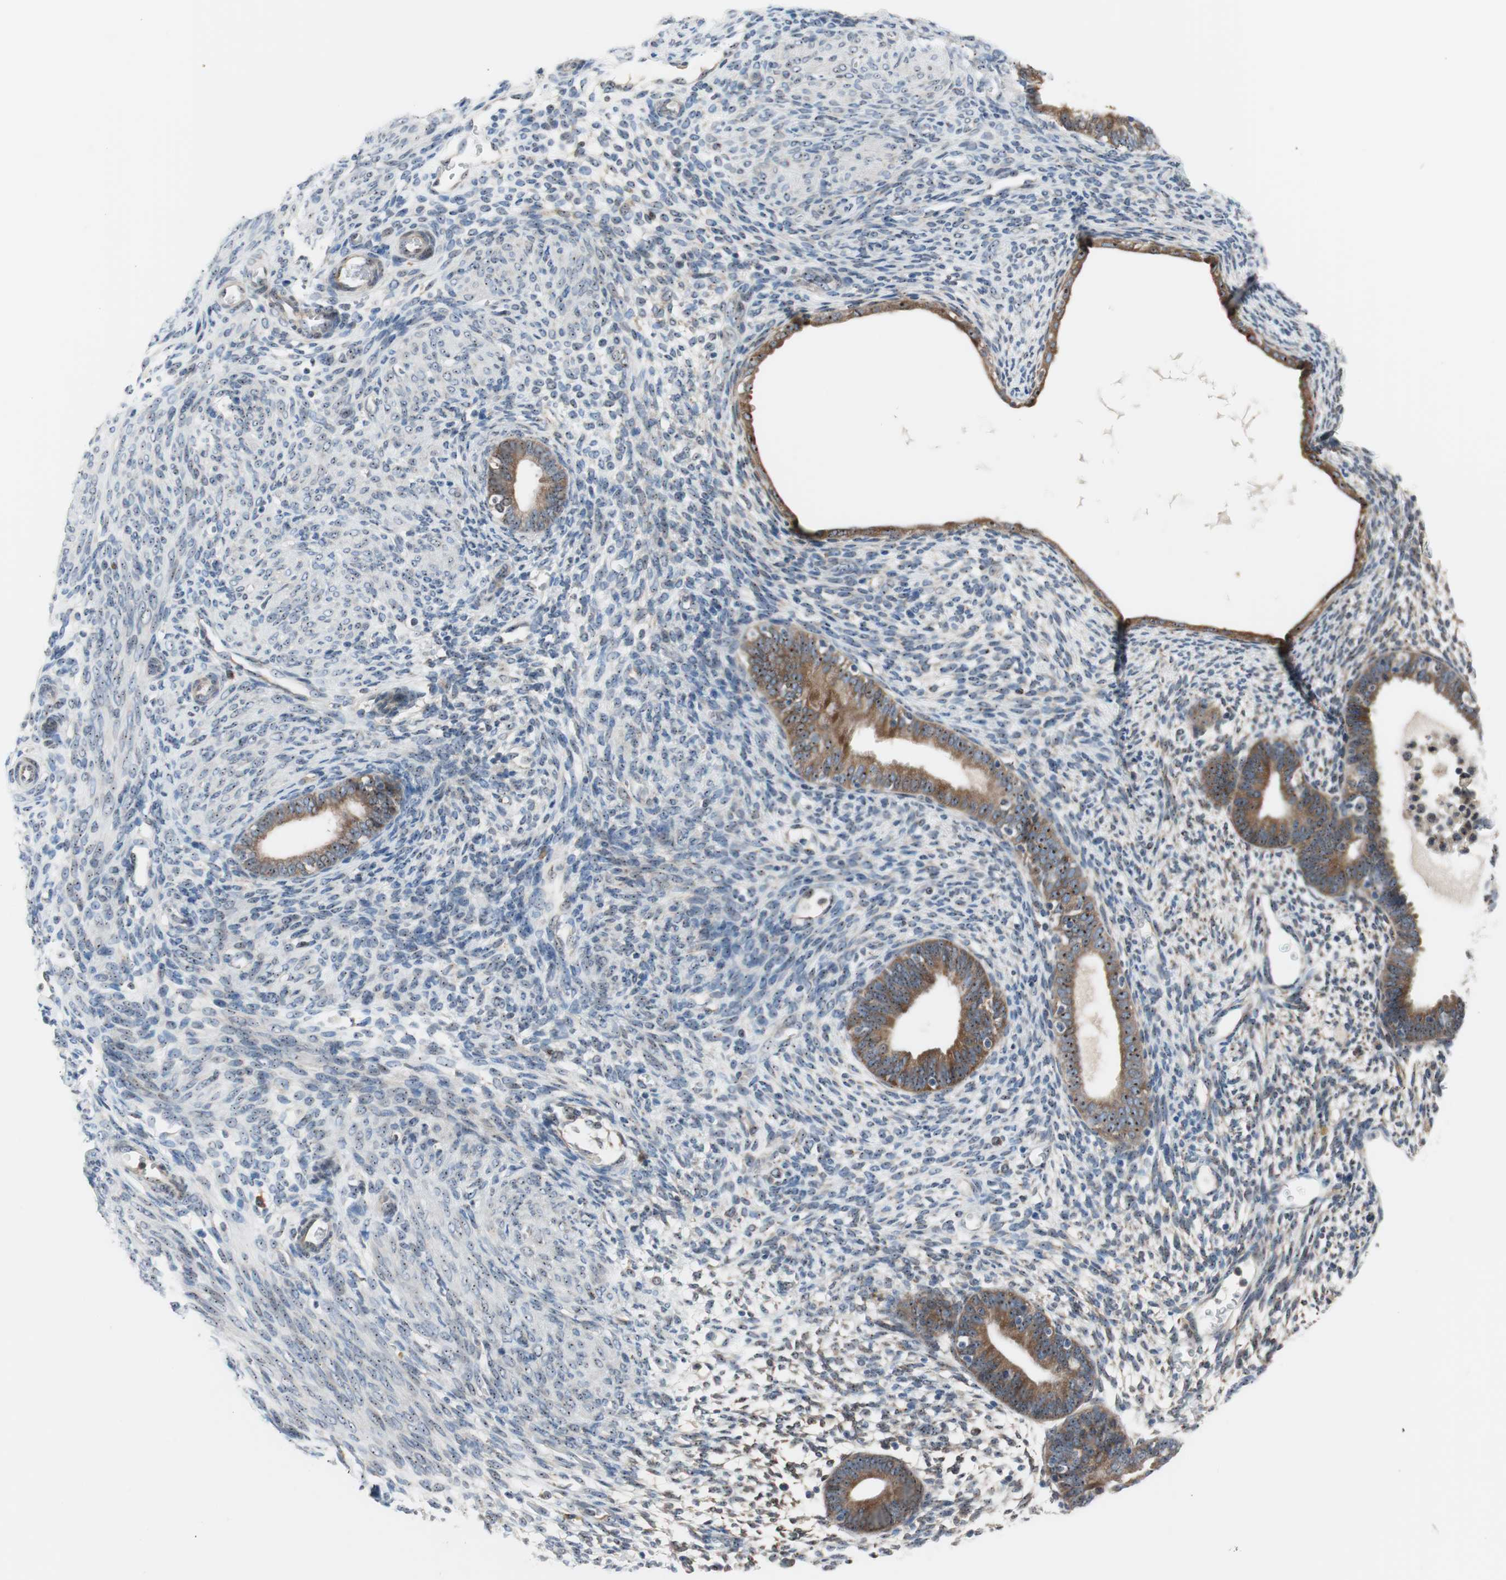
{"staining": {"intensity": "weak", "quantity": "25%-75%", "location": "cytoplasmic/membranous"}, "tissue": "endometrium", "cell_type": "Cells in endometrial stroma", "image_type": "normal", "snomed": [{"axis": "morphology", "description": "Normal tissue, NOS"}, {"axis": "morphology", "description": "Atrophy, NOS"}, {"axis": "topography", "description": "Uterus"}, {"axis": "topography", "description": "Endometrium"}], "caption": "Brown immunohistochemical staining in benign human endometrium displays weak cytoplasmic/membranous expression in about 25%-75% of cells in endometrial stroma.", "gene": "TMED7", "patient": {"sex": "female", "age": 68}}